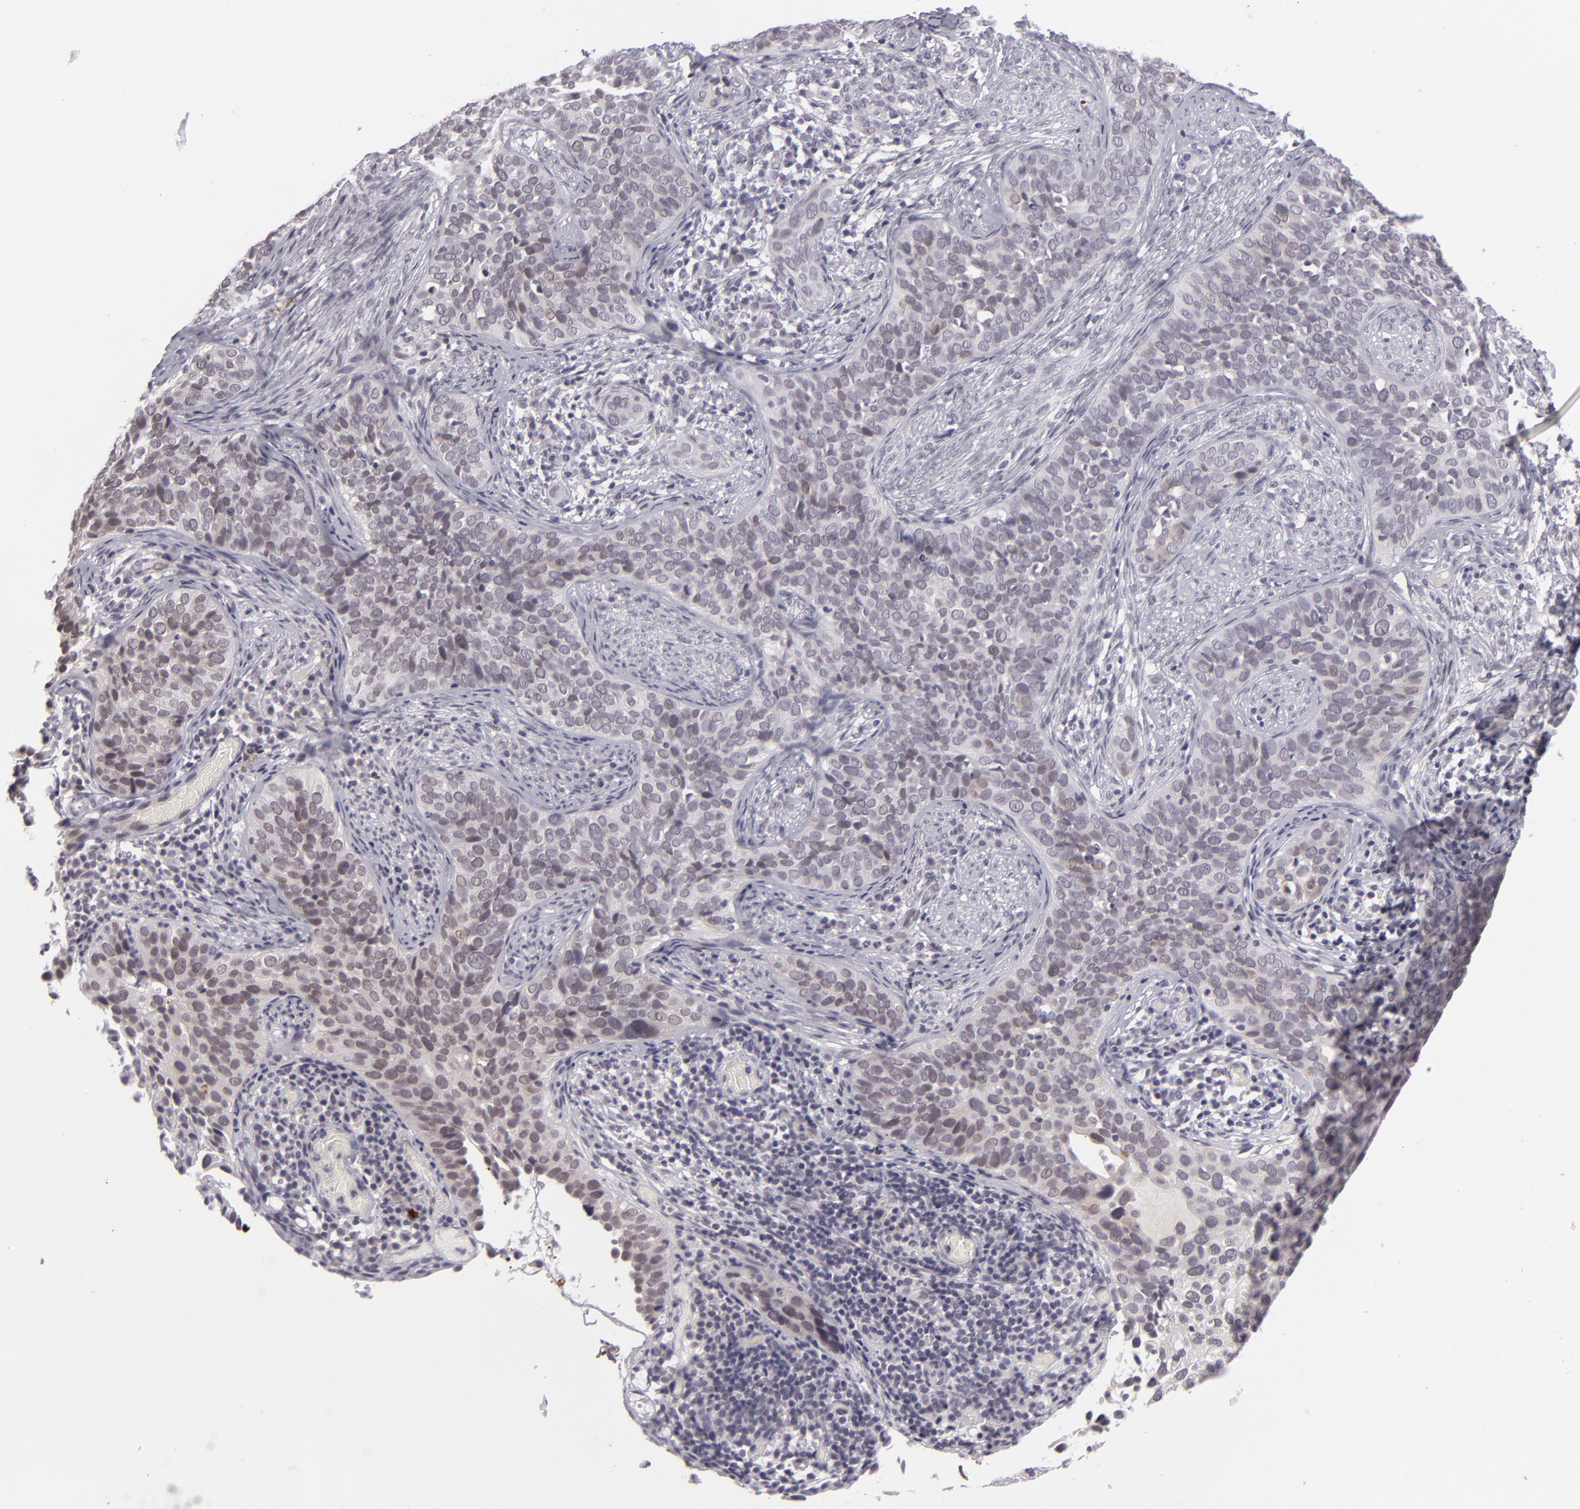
{"staining": {"intensity": "weak", "quantity": "<25%", "location": "nuclear"}, "tissue": "cervical cancer", "cell_type": "Tumor cells", "image_type": "cancer", "snomed": [{"axis": "morphology", "description": "Squamous cell carcinoma, NOS"}, {"axis": "topography", "description": "Cervix"}], "caption": "Immunohistochemistry (IHC) photomicrograph of neoplastic tissue: cervical cancer stained with DAB (3,3'-diaminobenzidine) displays no significant protein positivity in tumor cells. (Brightfield microscopy of DAB immunohistochemistry at high magnification).", "gene": "ZNF205", "patient": {"sex": "female", "age": 31}}